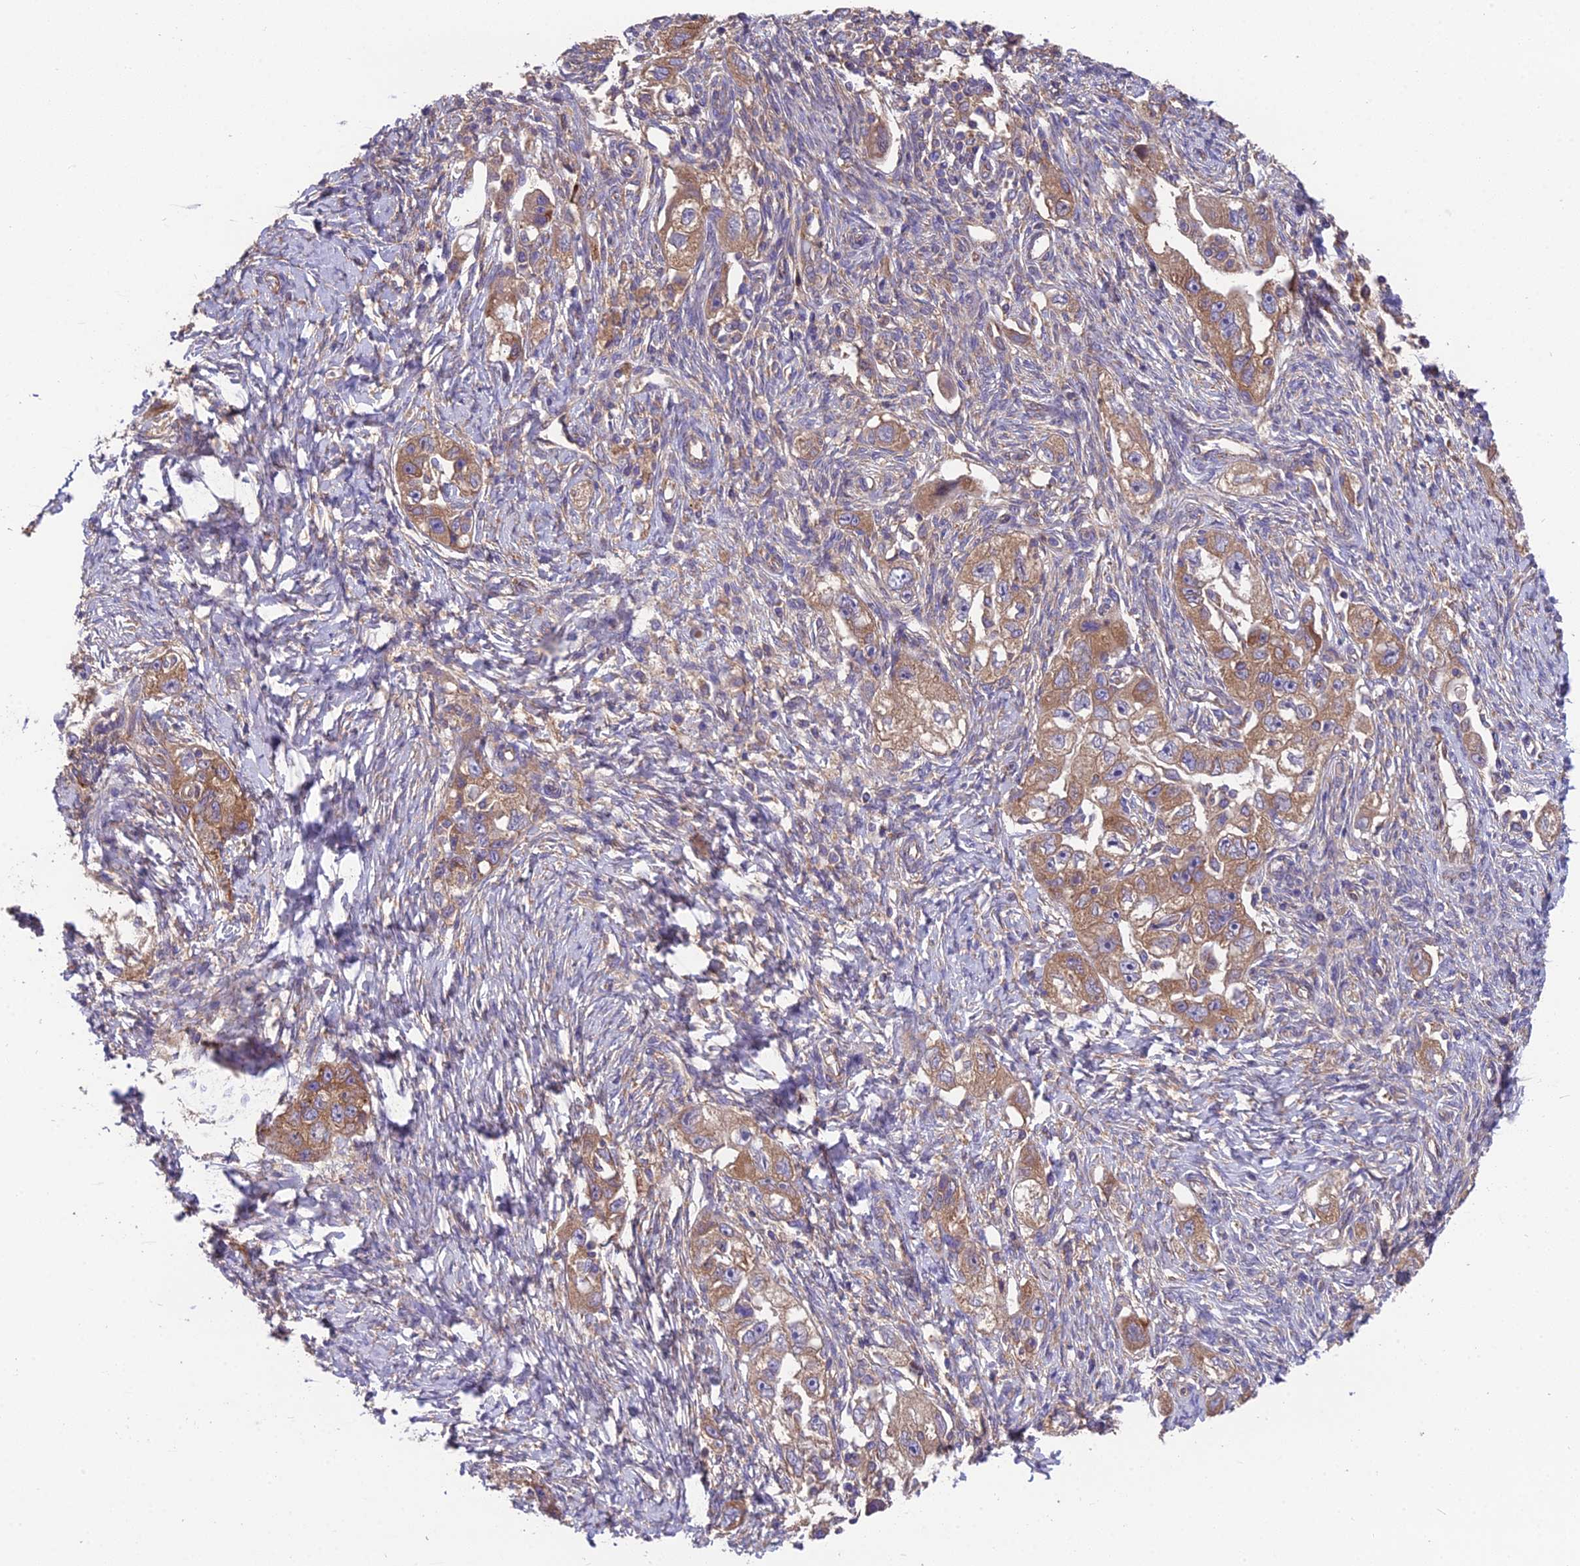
{"staining": {"intensity": "moderate", "quantity": ">75%", "location": "cytoplasmic/membranous"}, "tissue": "ovarian cancer", "cell_type": "Tumor cells", "image_type": "cancer", "snomed": [{"axis": "morphology", "description": "Carcinoma, NOS"}, {"axis": "morphology", "description": "Cystadenocarcinoma, serous, NOS"}, {"axis": "topography", "description": "Ovary"}], "caption": "Approximately >75% of tumor cells in ovarian cancer exhibit moderate cytoplasmic/membranous protein expression as visualized by brown immunohistochemical staining.", "gene": "BLOC1S4", "patient": {"sex": "female", "age": 69}}